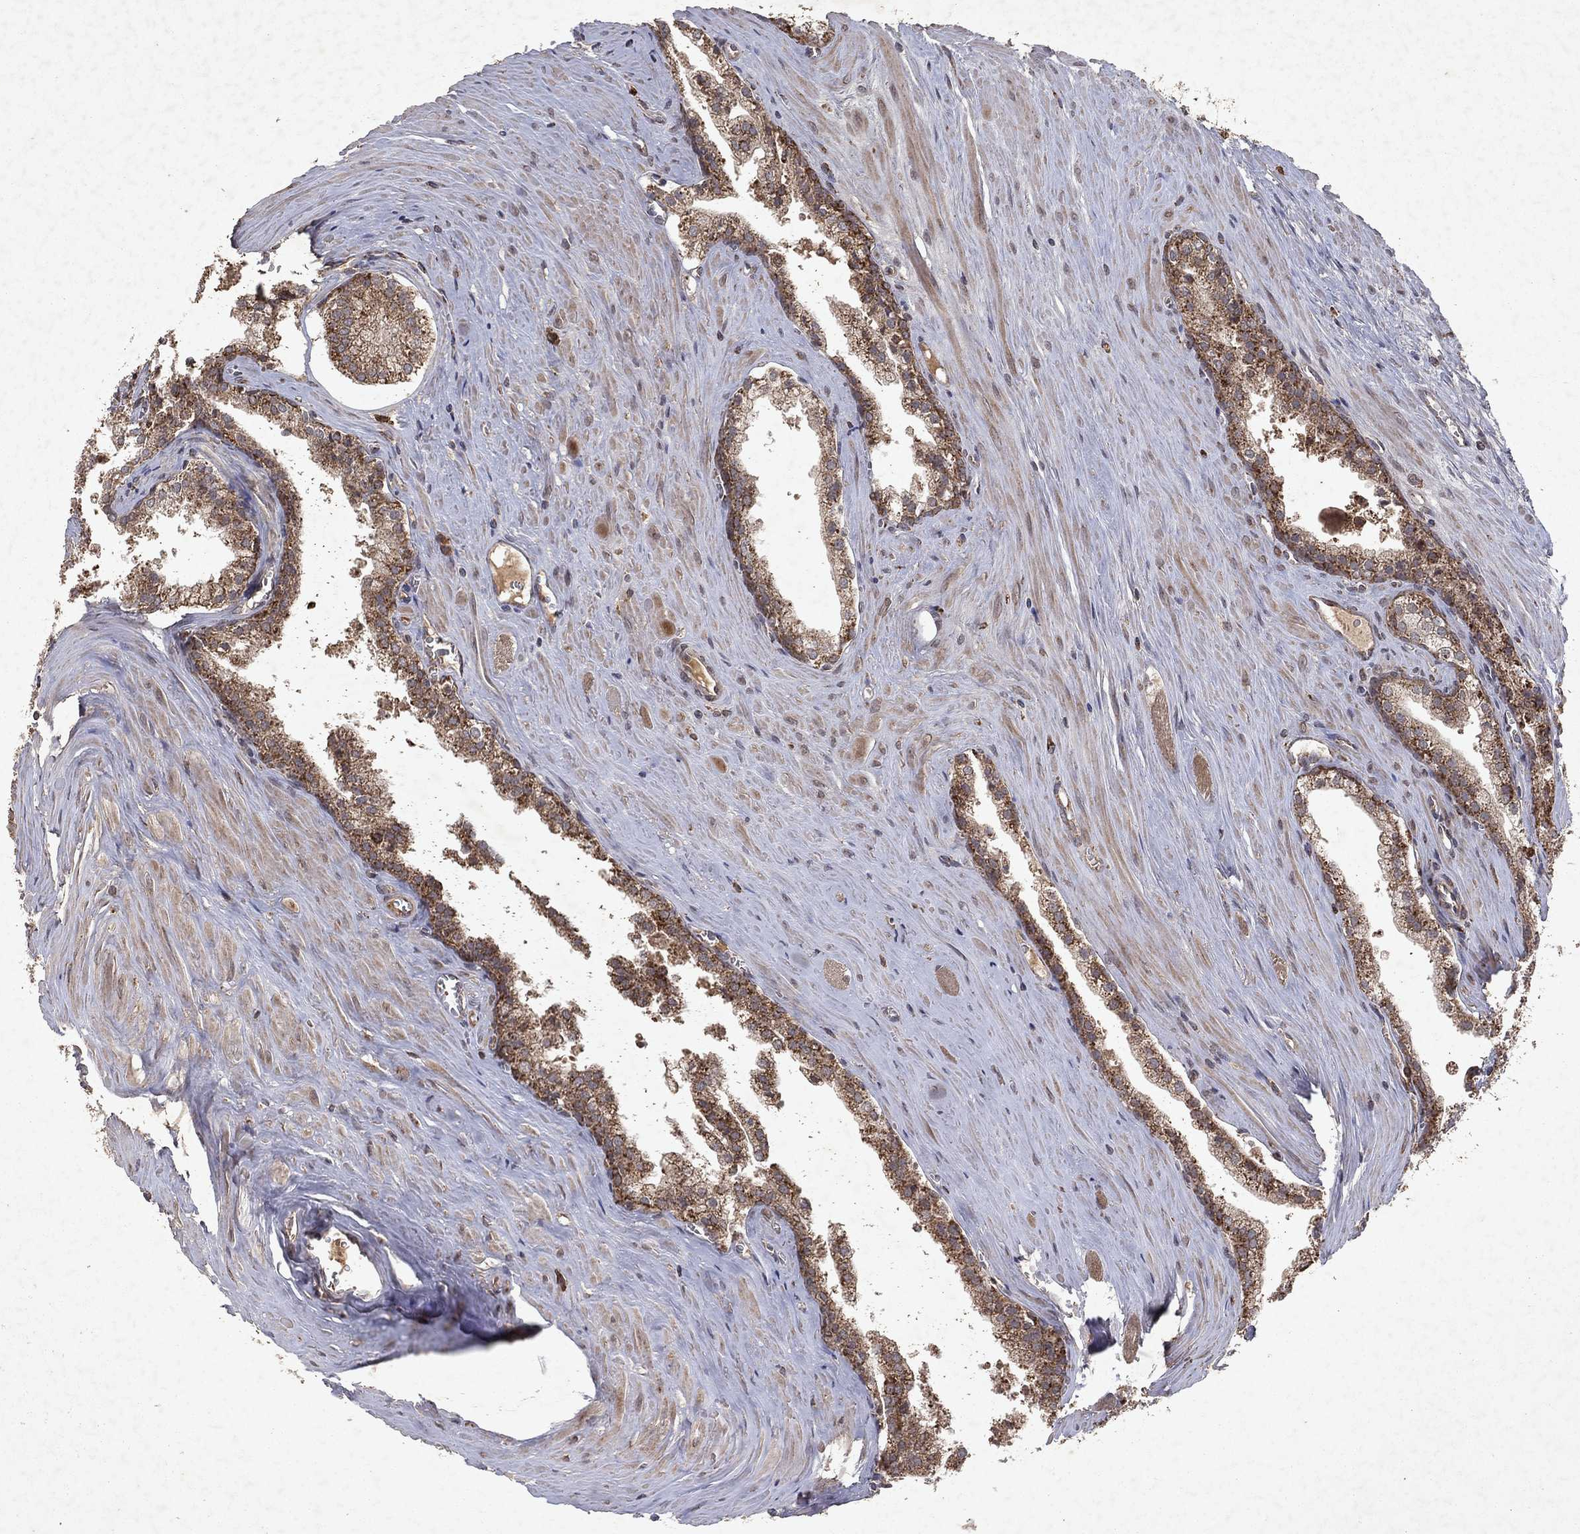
{"staining": {"intensity": "strong", "quantity": ">75%", "location": "cytoplasmic/membranous"}, "tissue": "prostate cancer", "cell_type": "Tumor cells", "image_type": "cancer", "snomed": [{"axis": "morphology", "description": "Adenocarcinoma, NOS"}, {"axis": "topography", "description": "Prostate"}], "caption": "This is an image of immunohistochemistry (IHC) staining of prostate cancer (adenocarcinoma), which shows strong staining in the cytoplasmic/membranous of tumor cells.", "gene": "PYROXD2", "patient": {"sex": "male", "age": 72}}